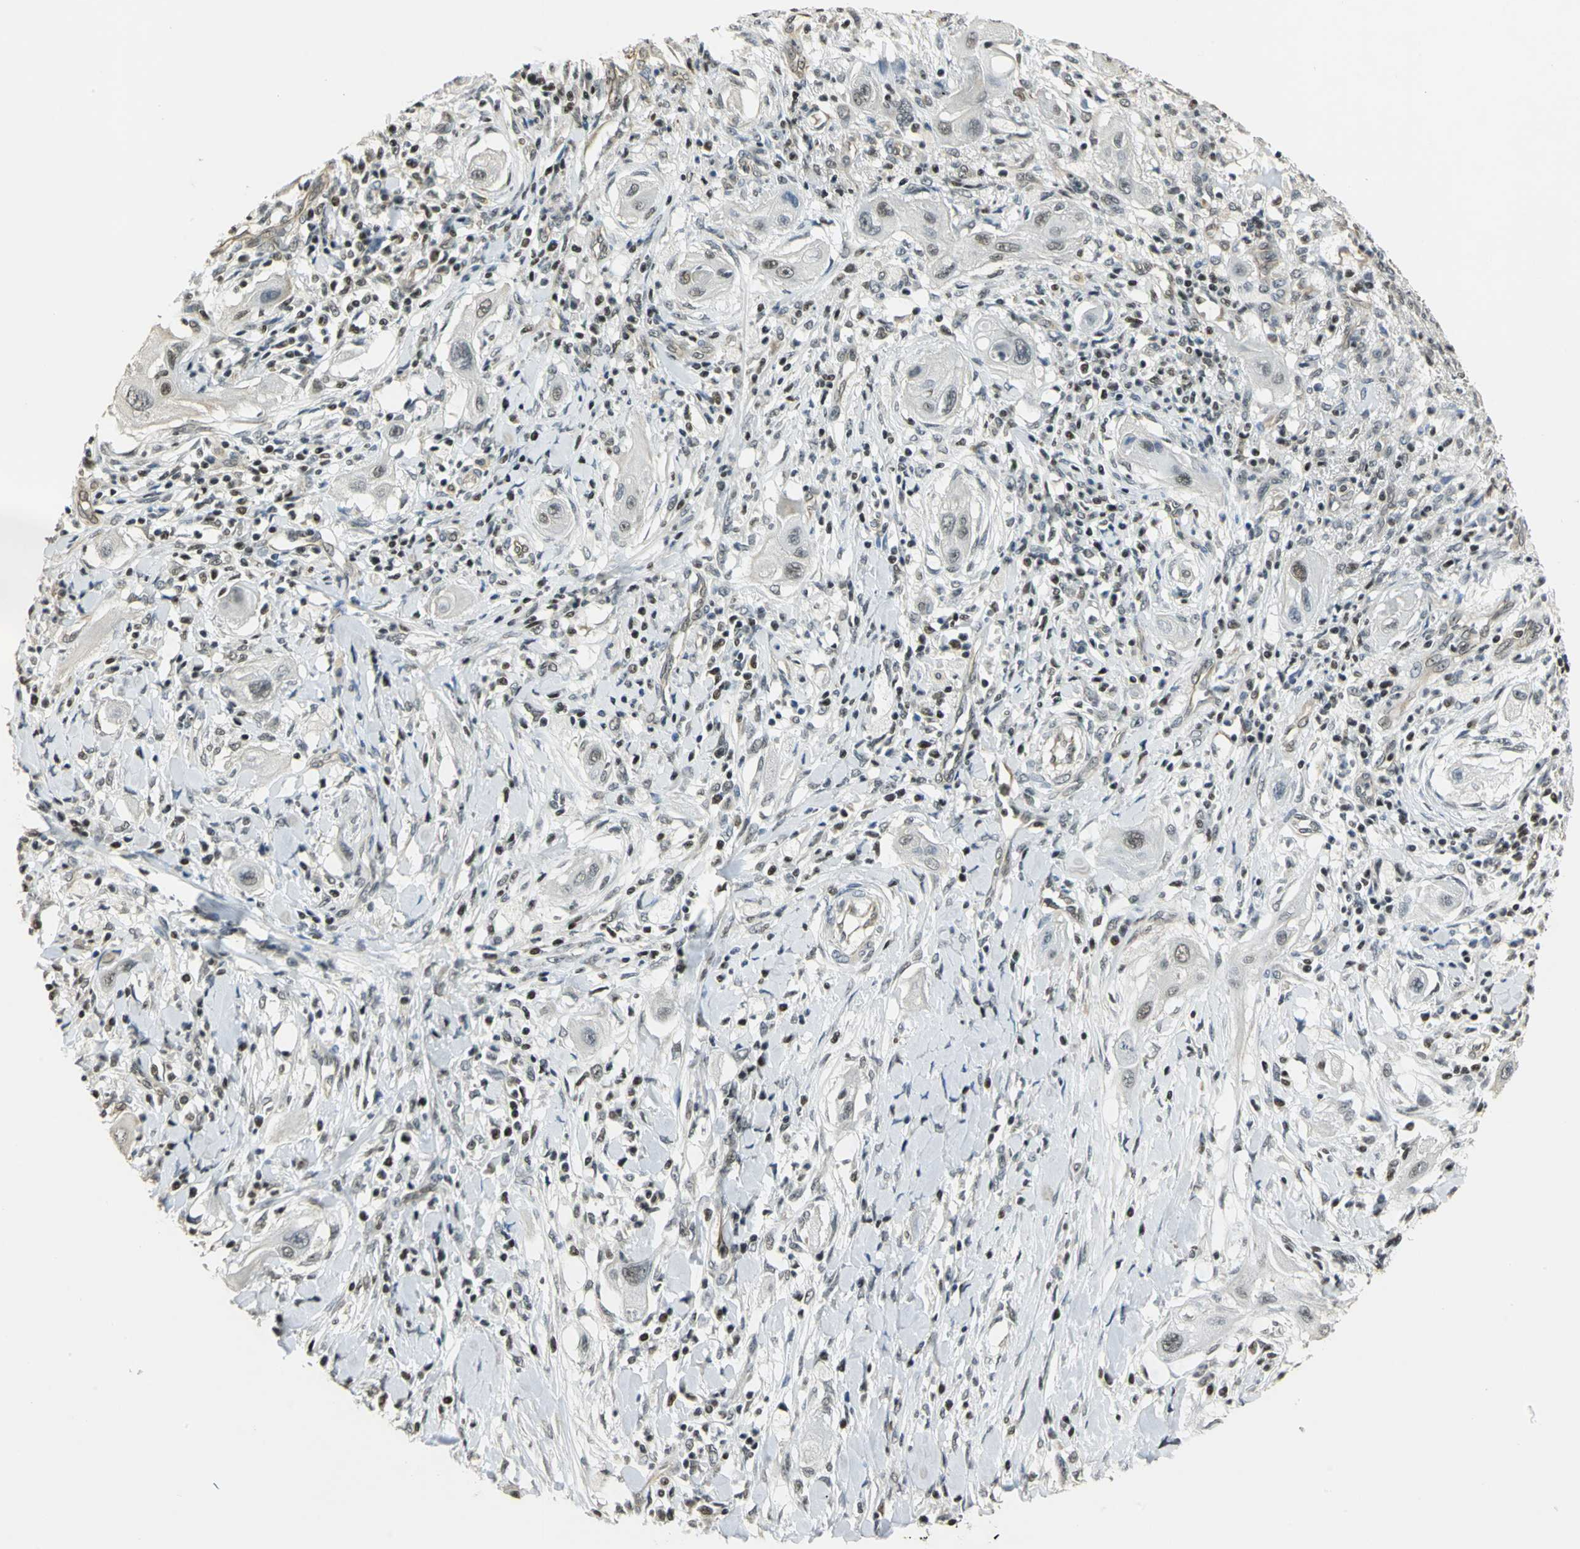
{"staining": {"intensity": "negative", "quantity": "none", "location": "none"}, "tissue": "lung cancer", "cell_type": "Tumor cells", "image_type": "cancer", "snomed": [{"axis": "morphology", "description": "Squamous cell carcinoma, NOS"}, {"axis": "topography", "description": "Lung"}], "caption": "Histopathology image shows no protein staining in tumor cells of squamous cell carcinoma (lung) tissue.", "gene": "ELF1", "patient": {"sex": "female", "age": 47}}